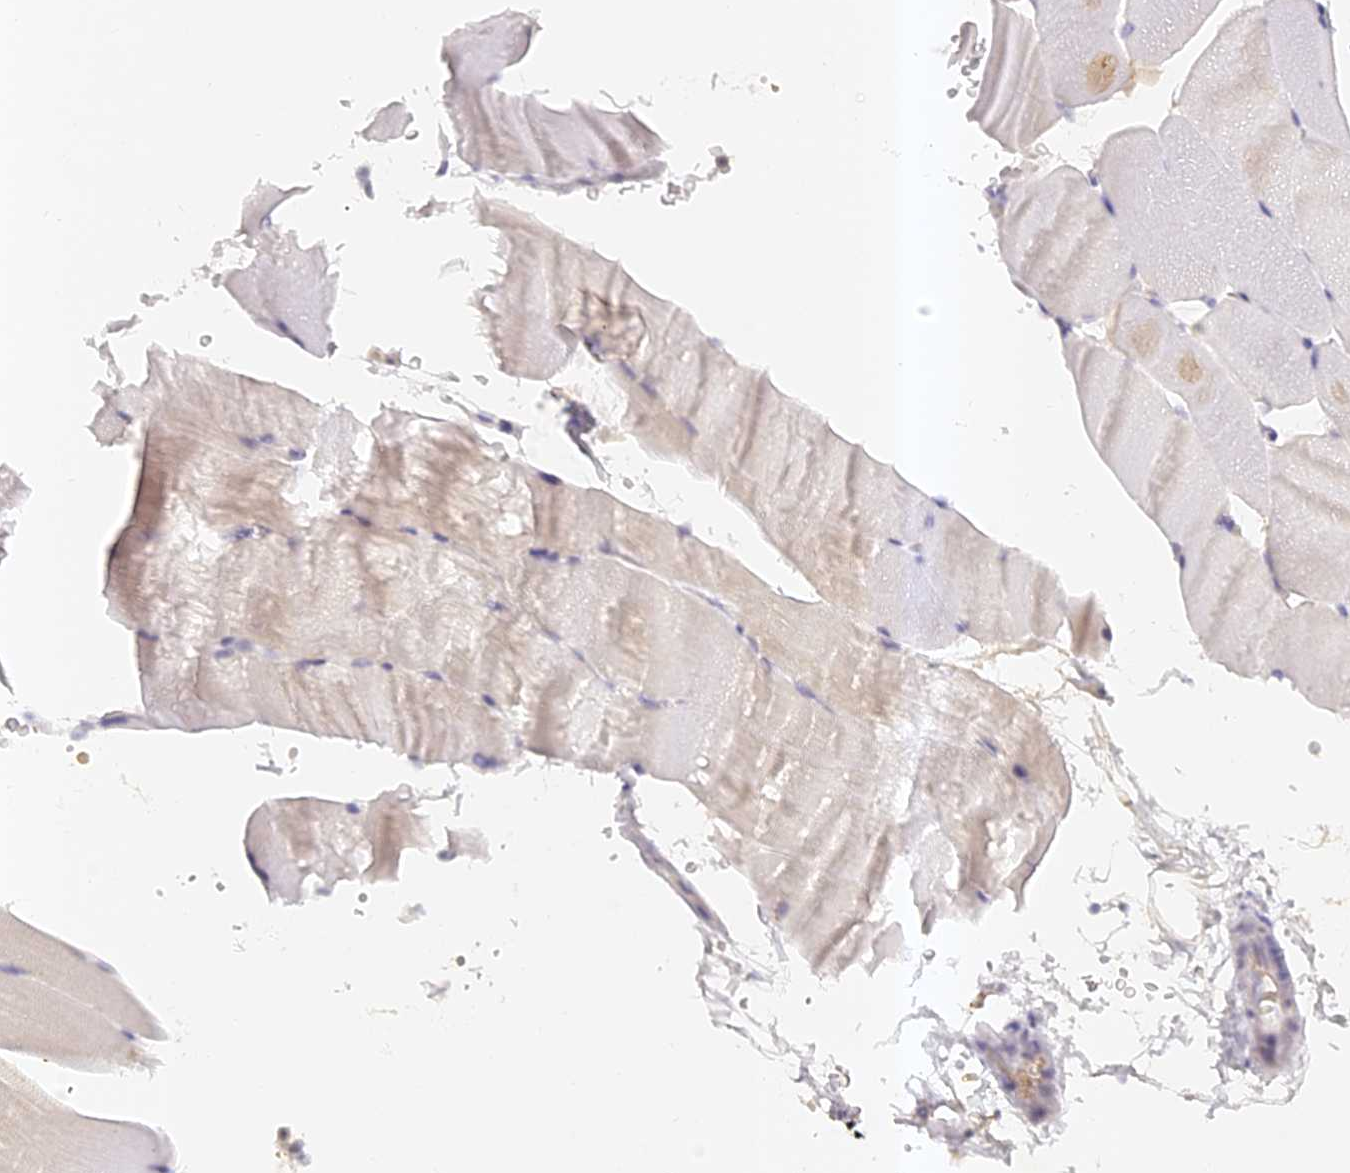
{"staining": {"intensity": "weak", "quantity": "<25%", "location": "cytoplasmic/membranous"}, "tissue": "skeletal muscle", "cell_type": "Myocytes", "image_type": "normal", "snomed": [{"axis": "morphology", "description": "Normal tissue, NOS"}, {"axis": "topography", "description": "Skeletal muscle"}, {"axis": "topography", "description": "Parathyroid gland"}], "caption": "DAB (3,3'-diaminobenzidine) immunohistochemical staining of unremarkable skeletal muscle exhibits no significant expression in myocytes.", "gene": "ELL3", "patient": {"sex": "female", "age": 37}}